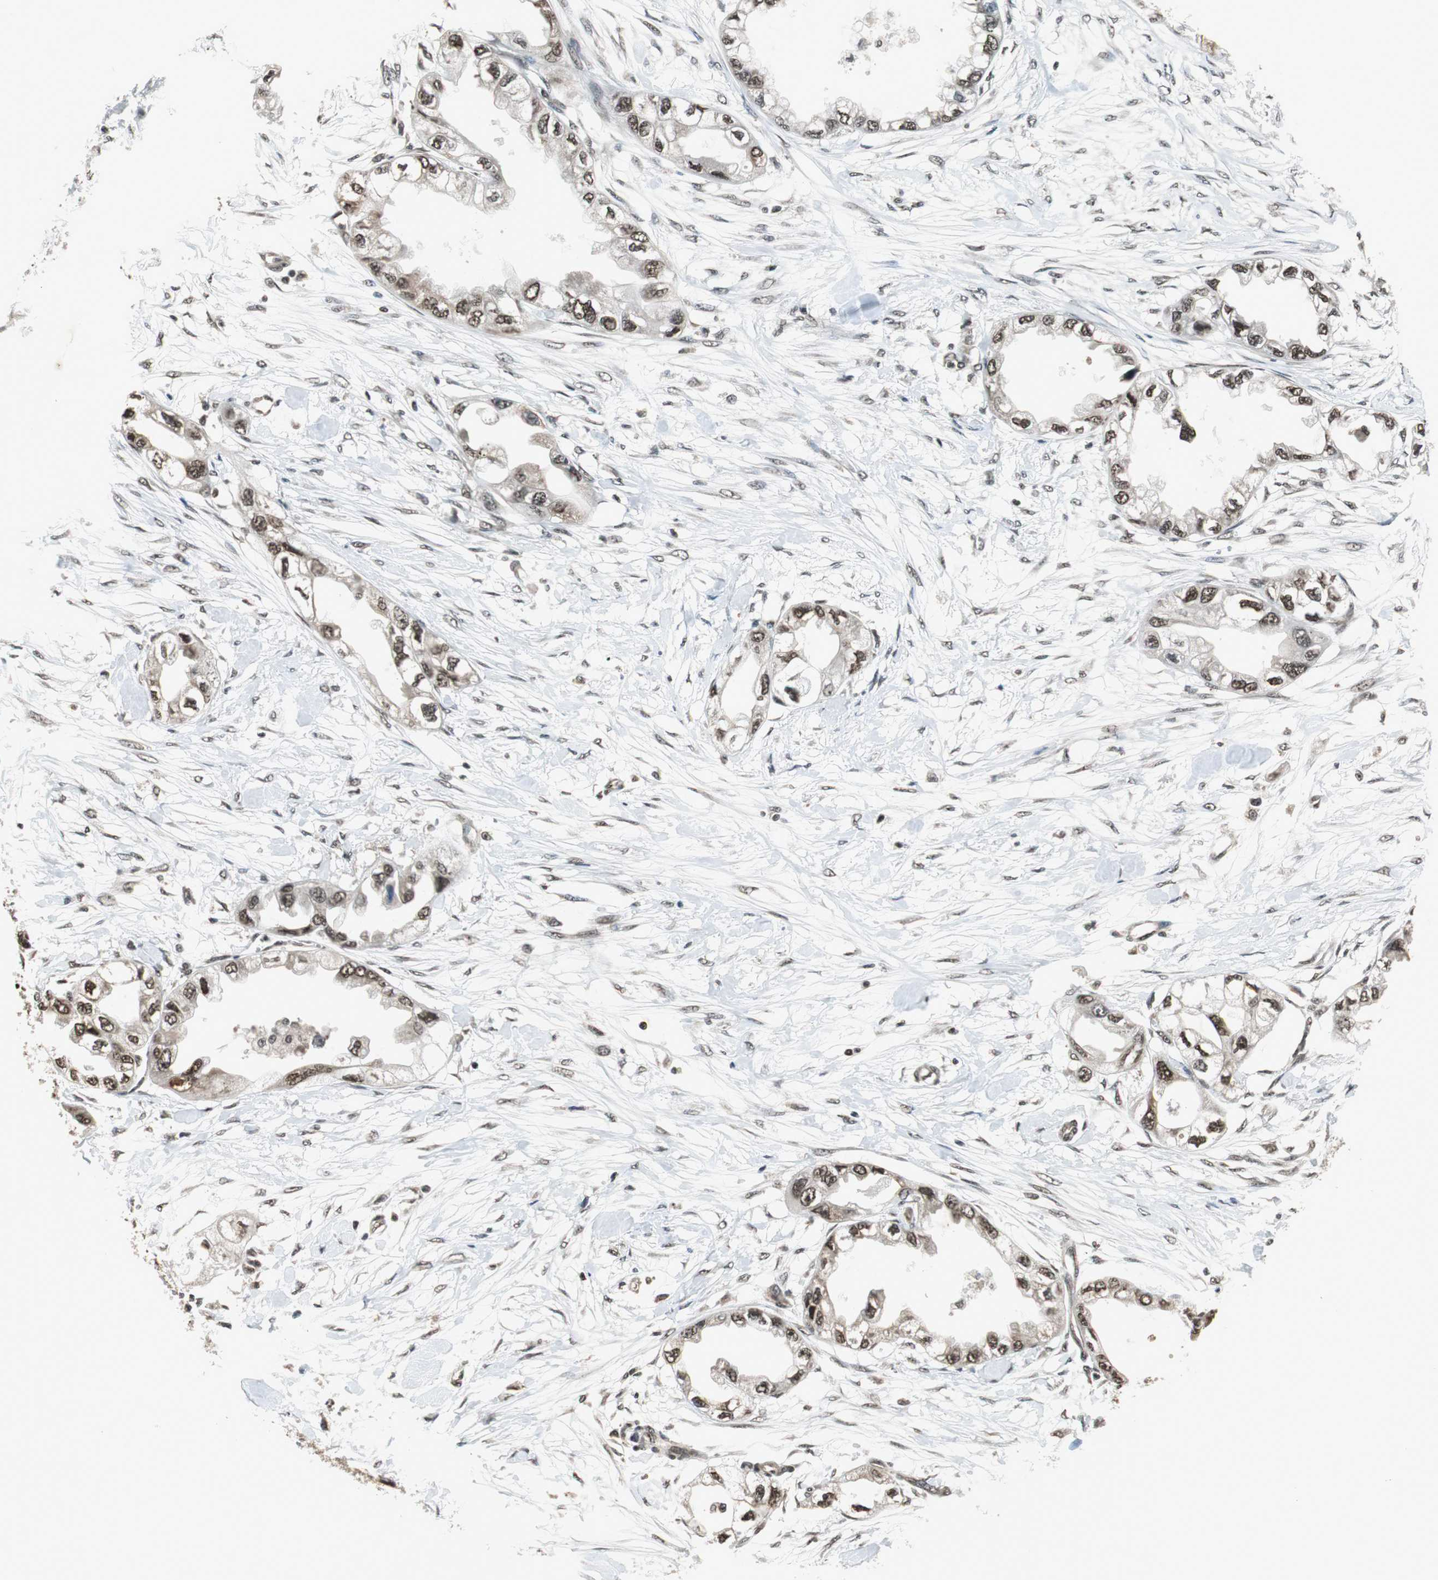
{"staining": {"intensity": "moderate", "quantity": ">75%", "location": "nuclear"}, "tissue": "endometrial cancer", "cell_type": "Tumor cells", "image_type": "cancer", "snomed": [{"axis": "morphology", "description": "Adenocarcinoma, NOS"}, {"axis": "topography", "description": "Endometrium"}], "caption": "IHC photomicrograph of adenocarcinoma (endometrial) stained for a protein (brown), which shows medium levels of moderate nuclear expression in approximately >75% of tumor cells.", "gene": "REST", "patient": {"sex": "female", "age": 67}}